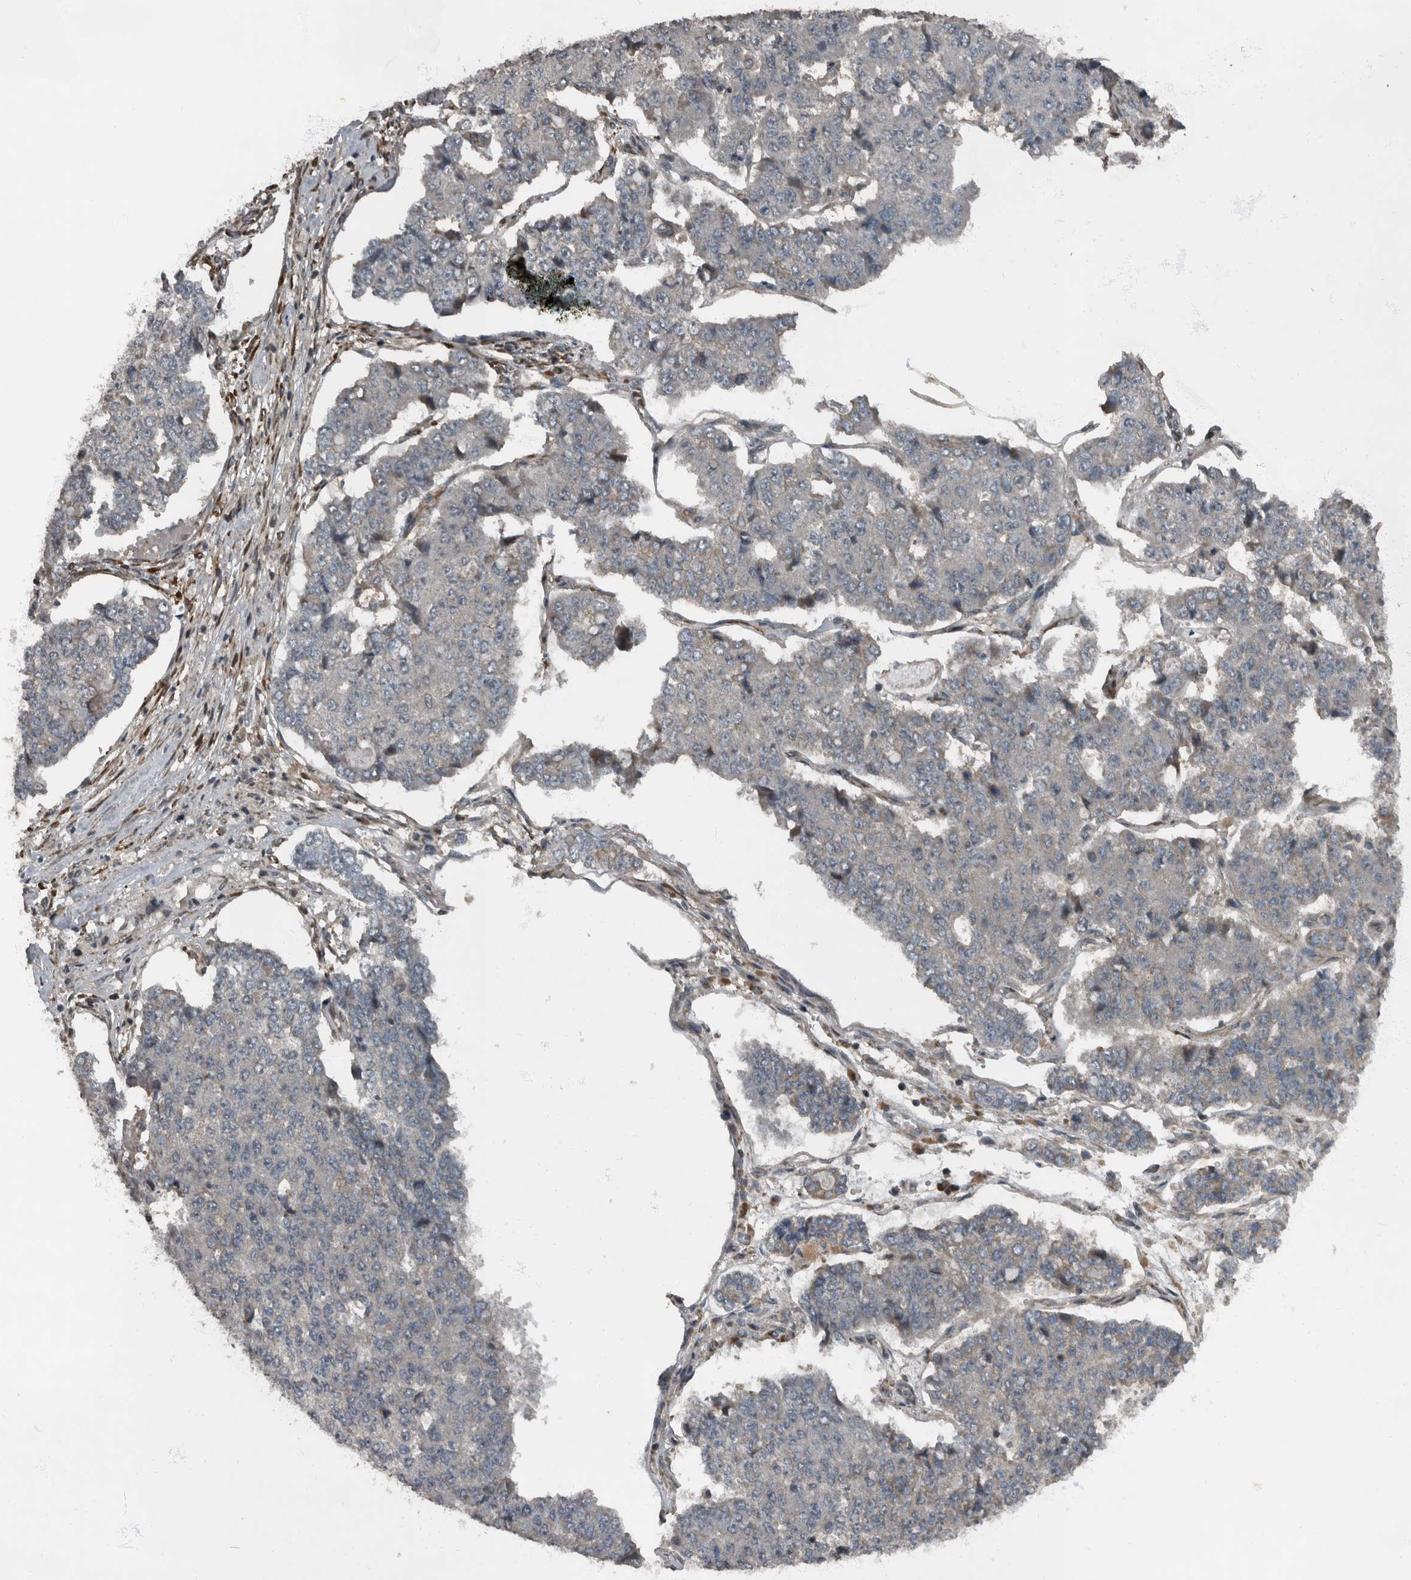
{"staining": {"intensity": "negative", "quantity": "none", "location": "none"}, "tissue": "pancreatic cancer", "cell_type": "Tumor cells", "image_type": "cancer", "snomed": [{"axis": "morphology", "description": "Adenocarcinoma, NOS"}, {"axis": "topography", "description": "Pancreas"}], "caption": "The image reveals no significant expression in tumor cells of pancreatic cancer.", "gene": "RABGGTB", "patient": {"sex": "male", "age": 50}}